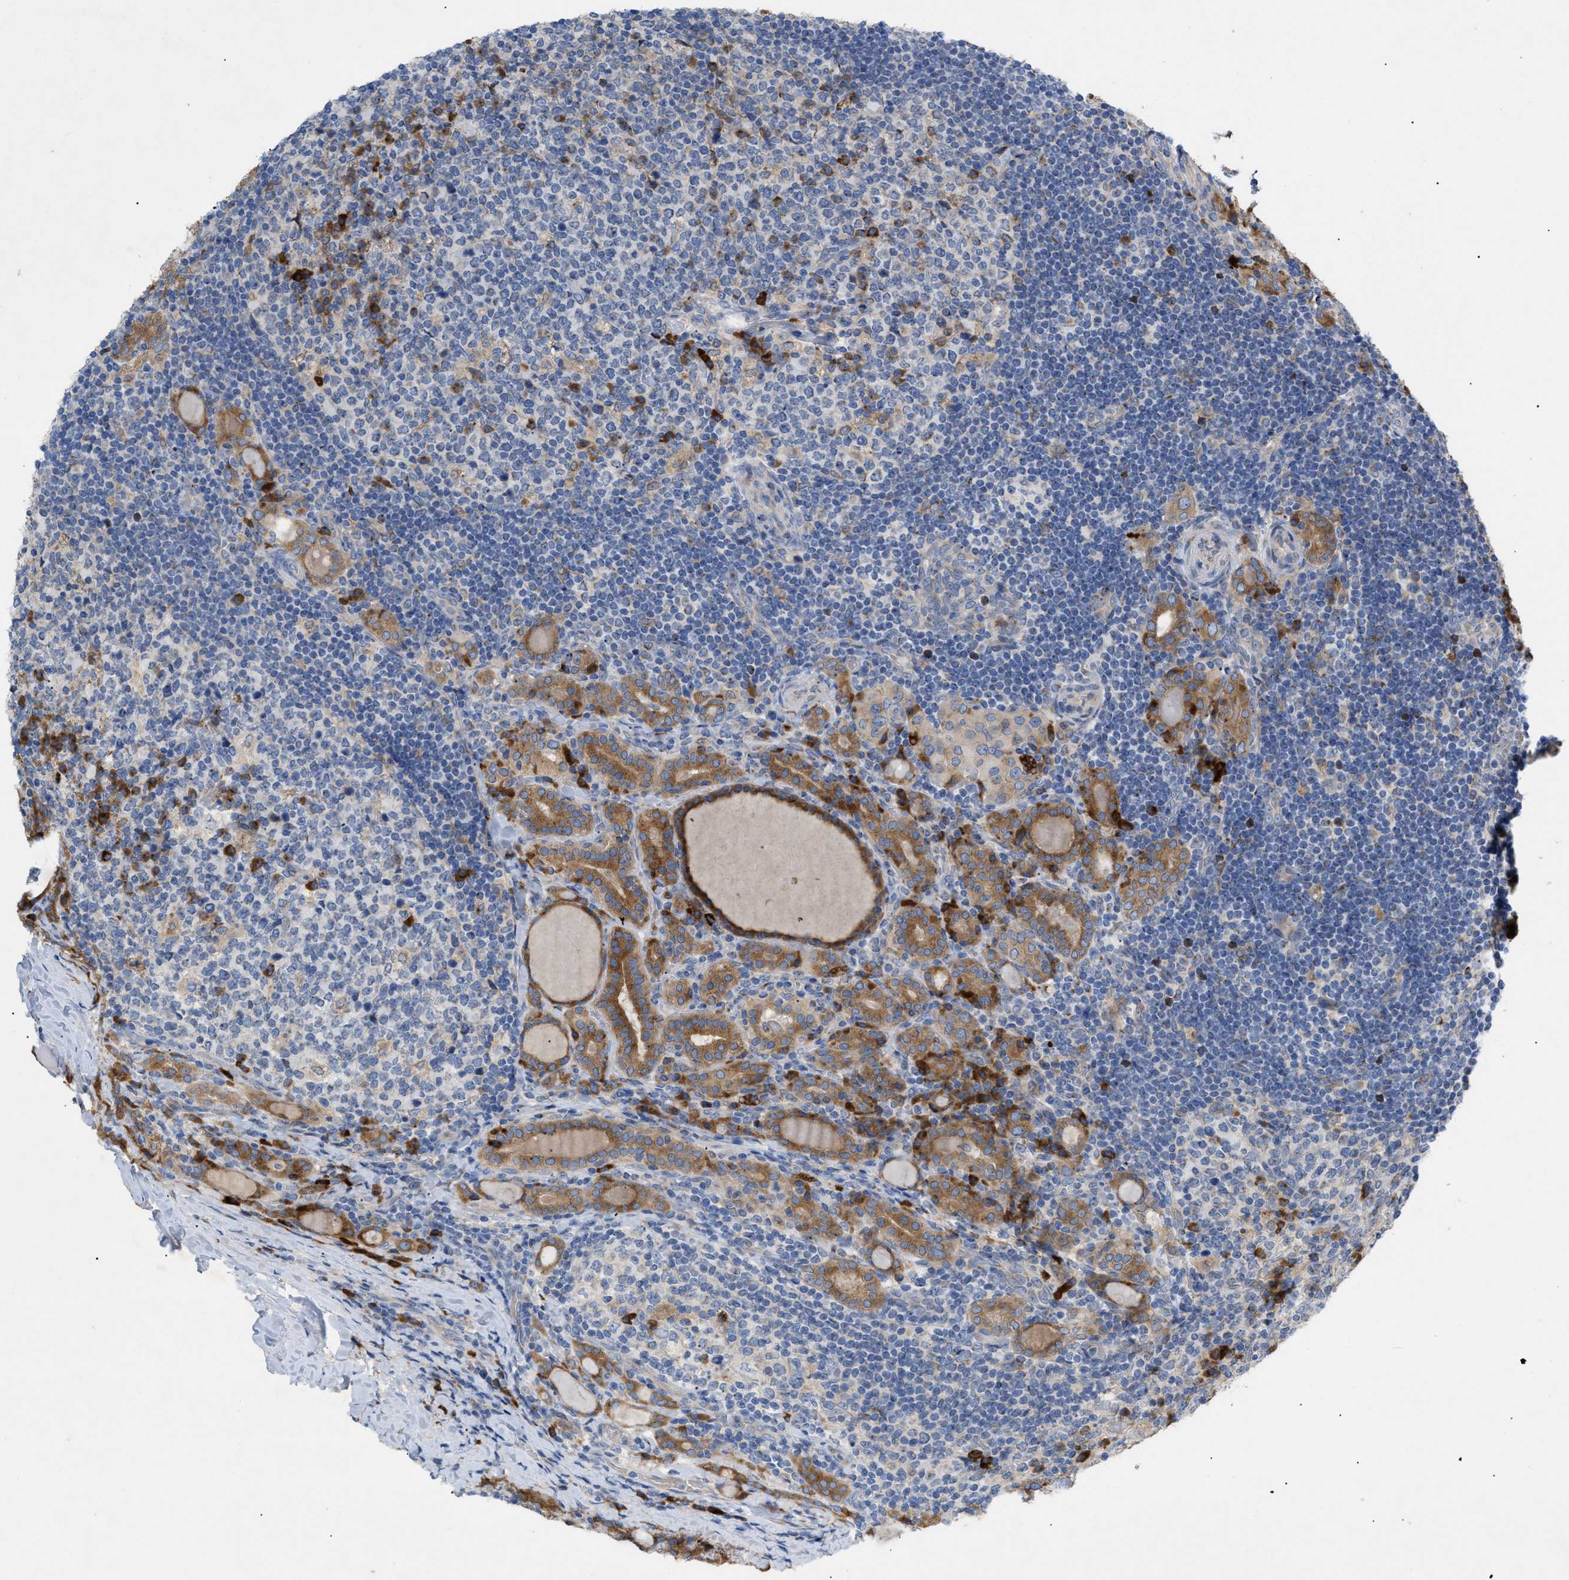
{"staining": {"intensity": "moderate", "quantity": ">75%", "location": "cytoplasmic/membranous"}, "tissue": "thyroid cancer", "cell_type": "Tumor cells", "image_type": "cancer", "snomed": [{"axis": "morphology", "description": "Papillary adenocarcinoma, NOS"}, {"axis": "topography", "description": "Thyroid gland"}], "caption": "Human papillary adenocarcinoma (thyroid) stained for a protein (brown) shows moderate cytoplasmic/membranous positive staining in approximately >75% of tumor cells.", "gene": "SLC50A1", "patient": {"sex": "female", "age": 42}}